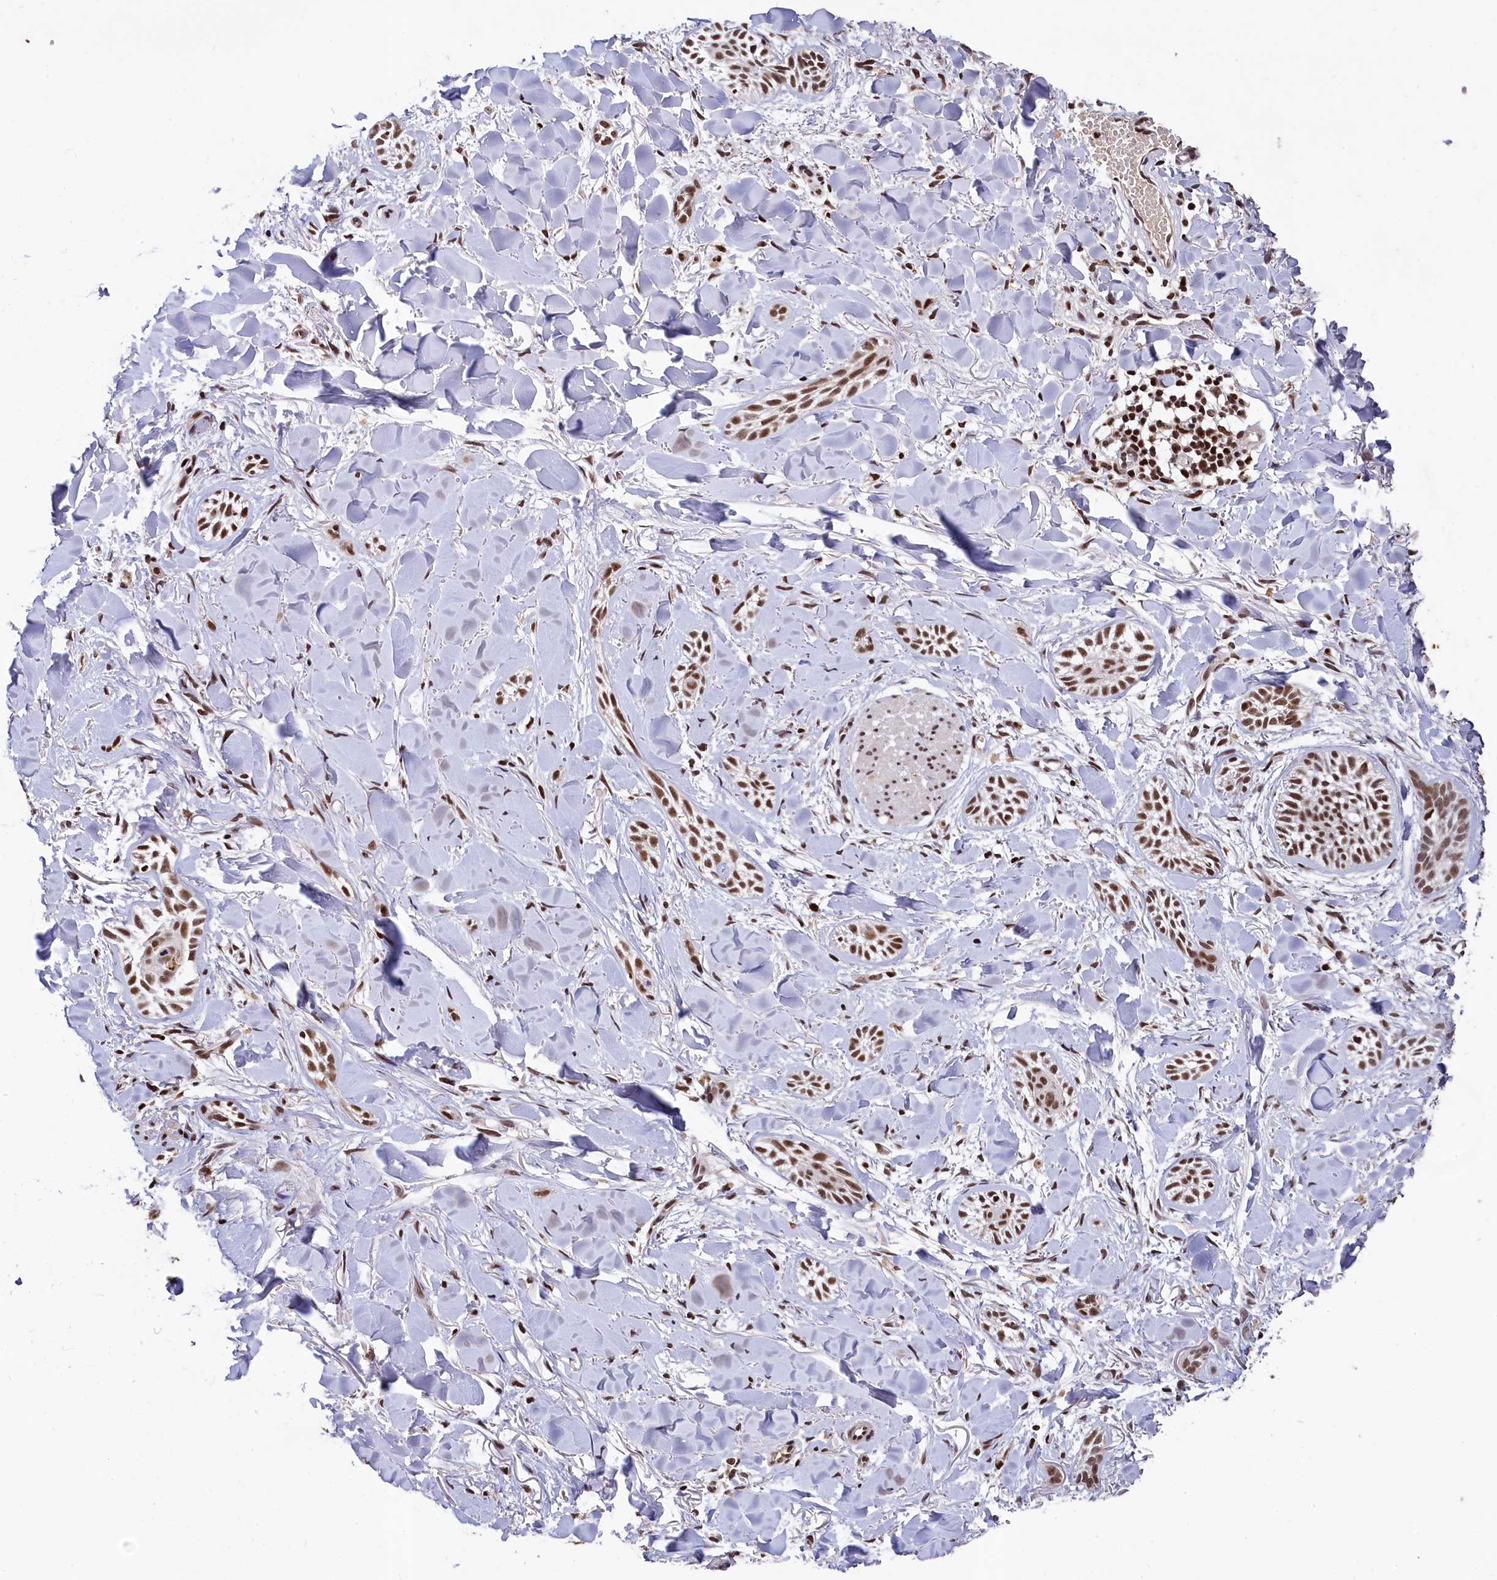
{"staining": {"intensity": "moderate", "quantity": ">75%", "location": "nuclear"}, "tissue": "skin cancer", "cell_type": "Tumor cells", "image_type": "cancer", "snomed": [{"axis": "morphology", "description": "Basal cell carcinoma"}, {"axis": "topography", "description": "Skin"}], "caption": "Tumor cells reveal moderate nuclear expression in about >75% of cells in basal cell carcinoma (skin). The staining was performed using DAB (3,3'-diaminobenzidine) to visualize the protein expression in brown, while the nuclei were stained in blue with hematoxylin (Magnification: 20x).", "gene": "FAM217B", "patient": {"sex": "female", "age": 59}}